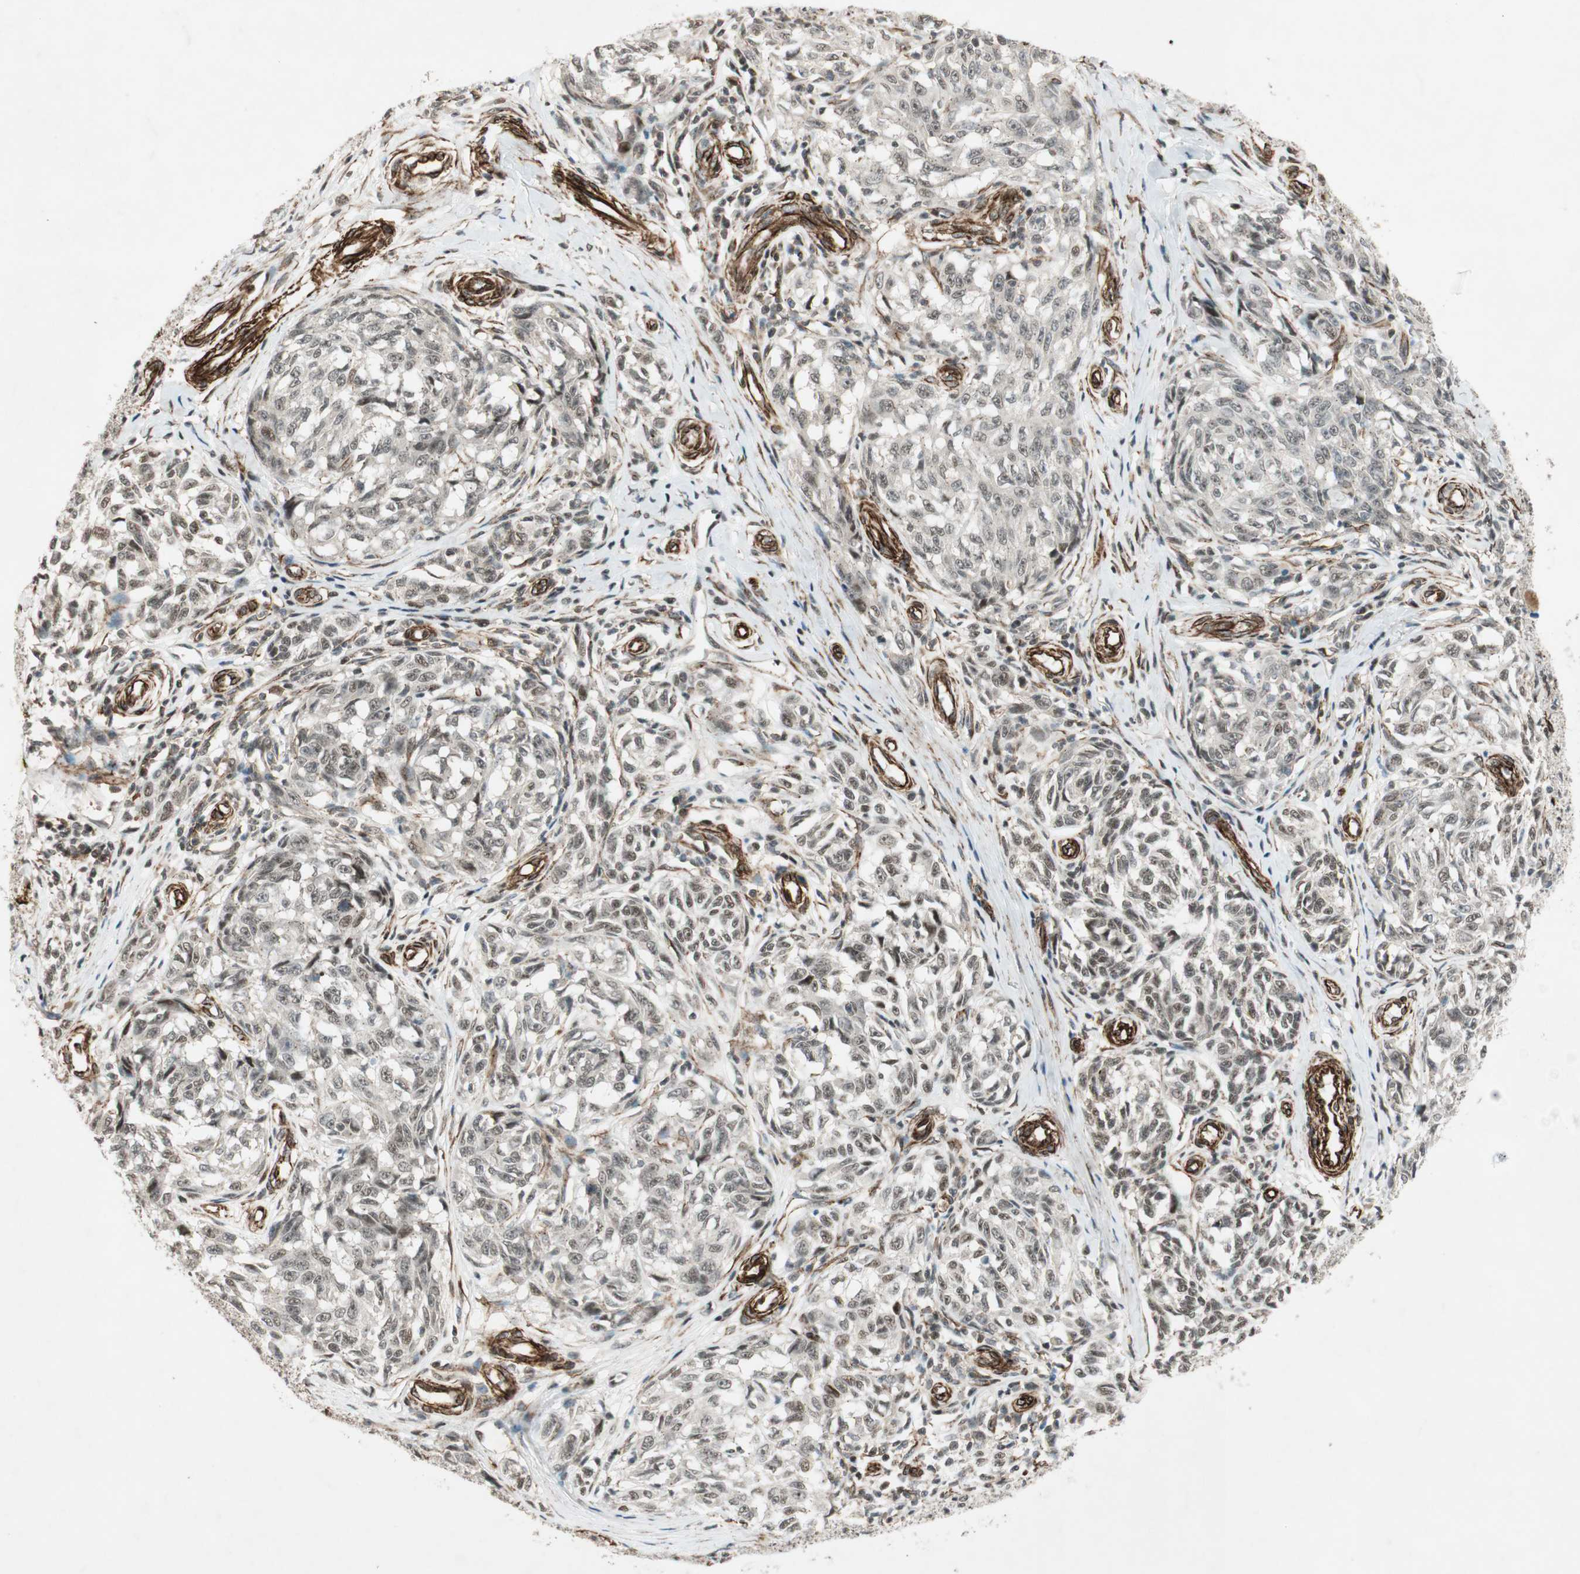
{"staining": {"intensity": "moderate", "quantity": ">75%", "location": "nuclear"}, "tissue": "melanoma", "cell_type": "Tumor cells", "image_type": "cancer", "snomed": [{"axis": "morphology", "description": "Malignant melanoma, NOS"}, {"axis": "topography", "description": "Skin"}], "caption": "Protein staining by immunohistochemistry demonstrates moderate nuclear expression in about >75% of tumor cells in melanoma.", "gene": "CDK19", "patient": {"sex": "female", "age": 64}}